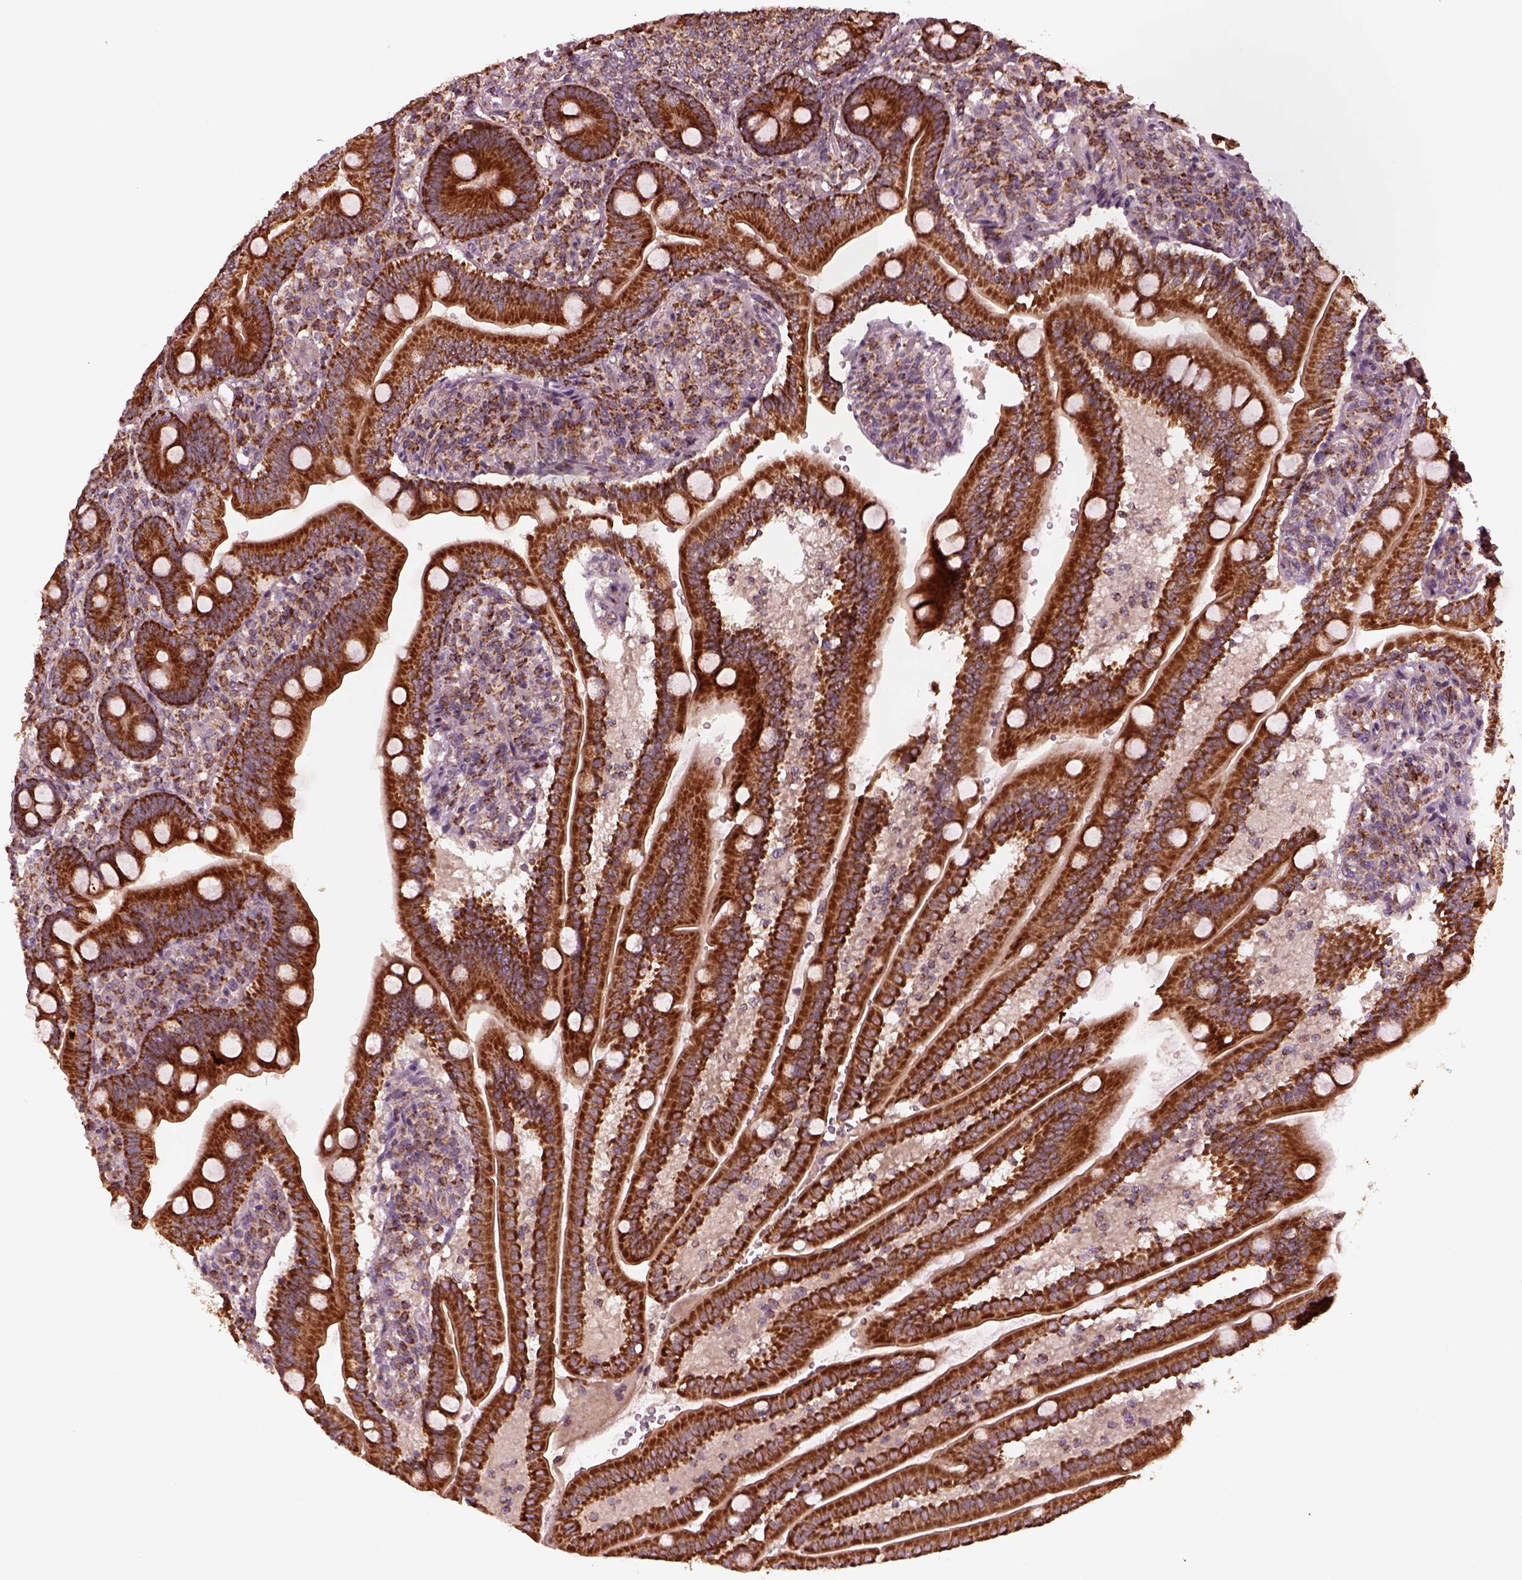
{"staining": {"intensity": "strong", "quantity": ">75%", "location": "cytoplasmic/membranous"}, "tissue": "duodenum", "cell_type": "Glandular cells", "image_type": "normal", "snomed": [{"axis": "morphology", "description": "Normal tissue, NOS"}, {"axis": "topography", "description": "Duodenum"}], "caption": "DAB (3,3'-diaminobenzidine) immunohistochemical staining of normal human duodenum exhibits strong cytoplasmic/membranous protein staining in about >75% of glandular cells.", "gene": "NDUFB10", "patient": {"sex": "female", "age": 67}}